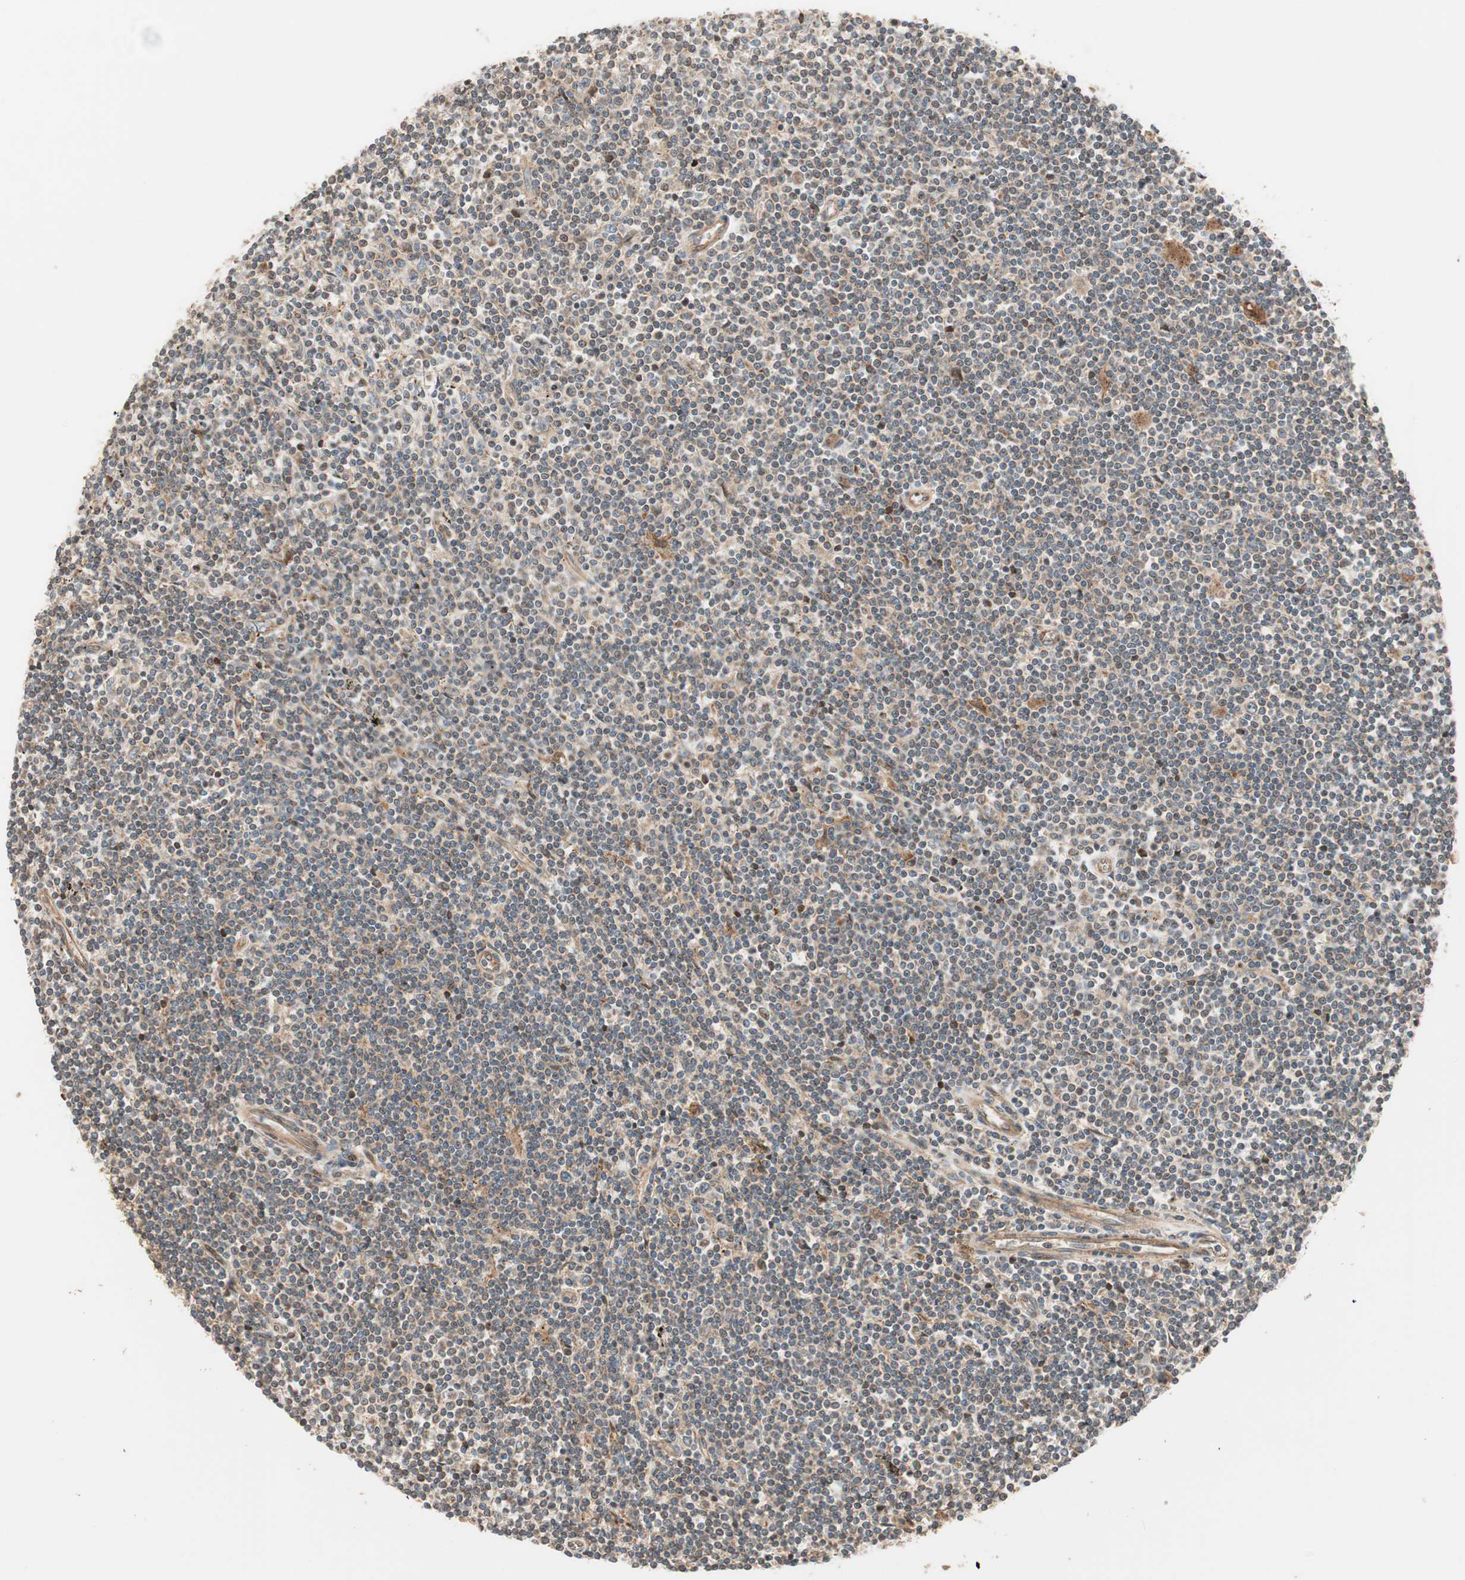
{"staining": {"intensity": "weak", "quantity": "25%-75%", "location": "cytoplasmic/membranous"}, "tissue": "lymphoma", "cell_type": "Tumor cells", "image_type": "cancer", "snomed": [{"axis": "morphology", "description": "Malignant lymphoma, non-Hodgkin's type, Low grade"}, {"axis": "topography", "description": "Spleen"}], "caption": "A high-resolution histopathology image shows immunohistochemistry (IHC) staining of lymphoma, which shows weak cytoplasmic/membranous staining in approximately 25%-75% of tumor cells.", "gene": "CTTNBP2NL", "patient": {"sex": "male", "age": 76}}